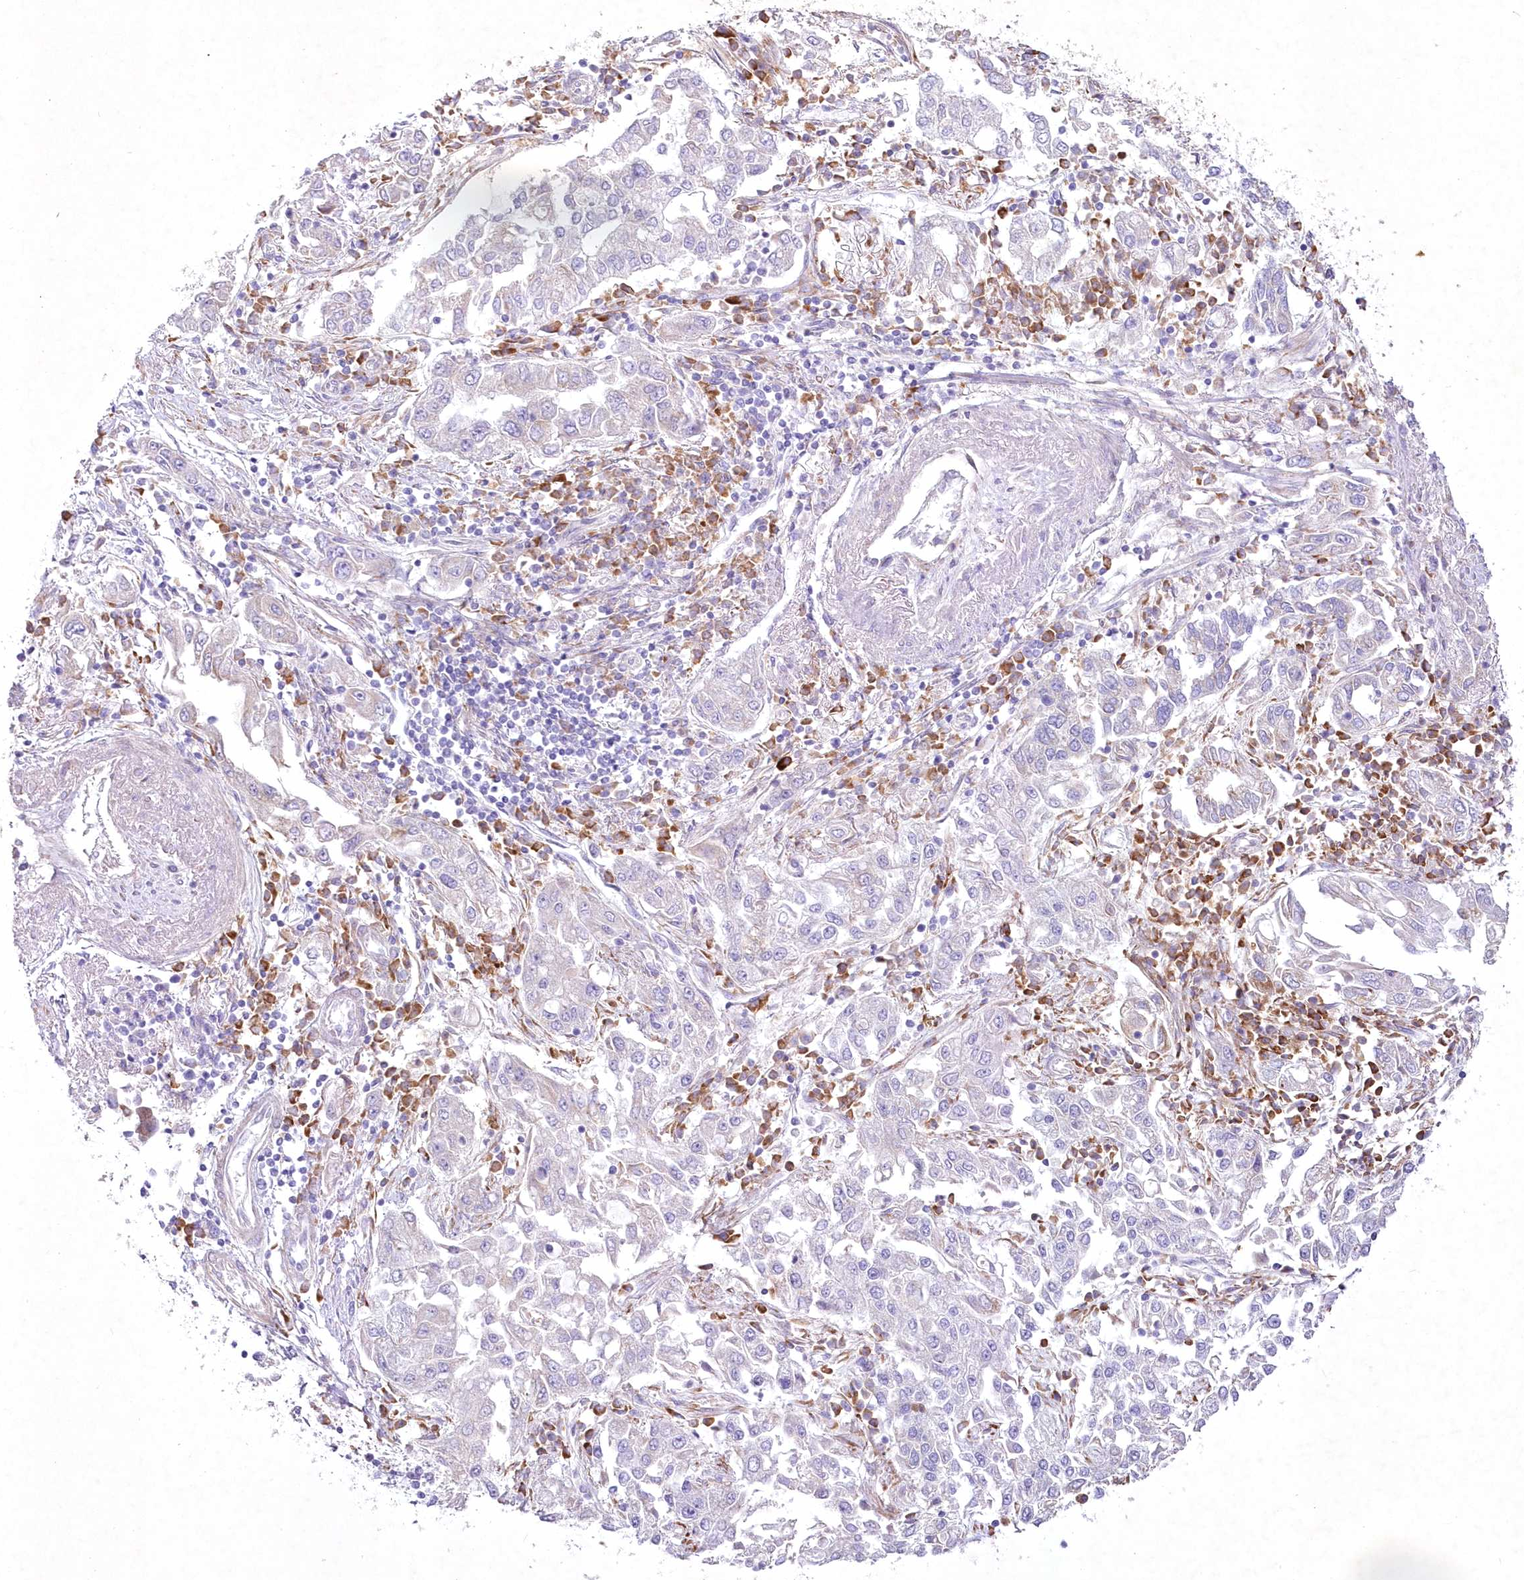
{"staining": {"intensity": "negative", "quantity": "none", "location": "none"}, "tissue": "endometrial cancer", "cell_type": "Tumor cells", "image_type": "cancer", "snomed": [{"axis": "morphology", "description": "Adenocarcinoma, NOS"}, {"axis": "topography", "description": "Endometrium"}], "caption": "Tumor cells show no significant expression in endometrial adenocarcinoma.", "gene": "ARFGEF3", "patient": {"sex": "female", "age": 49}}